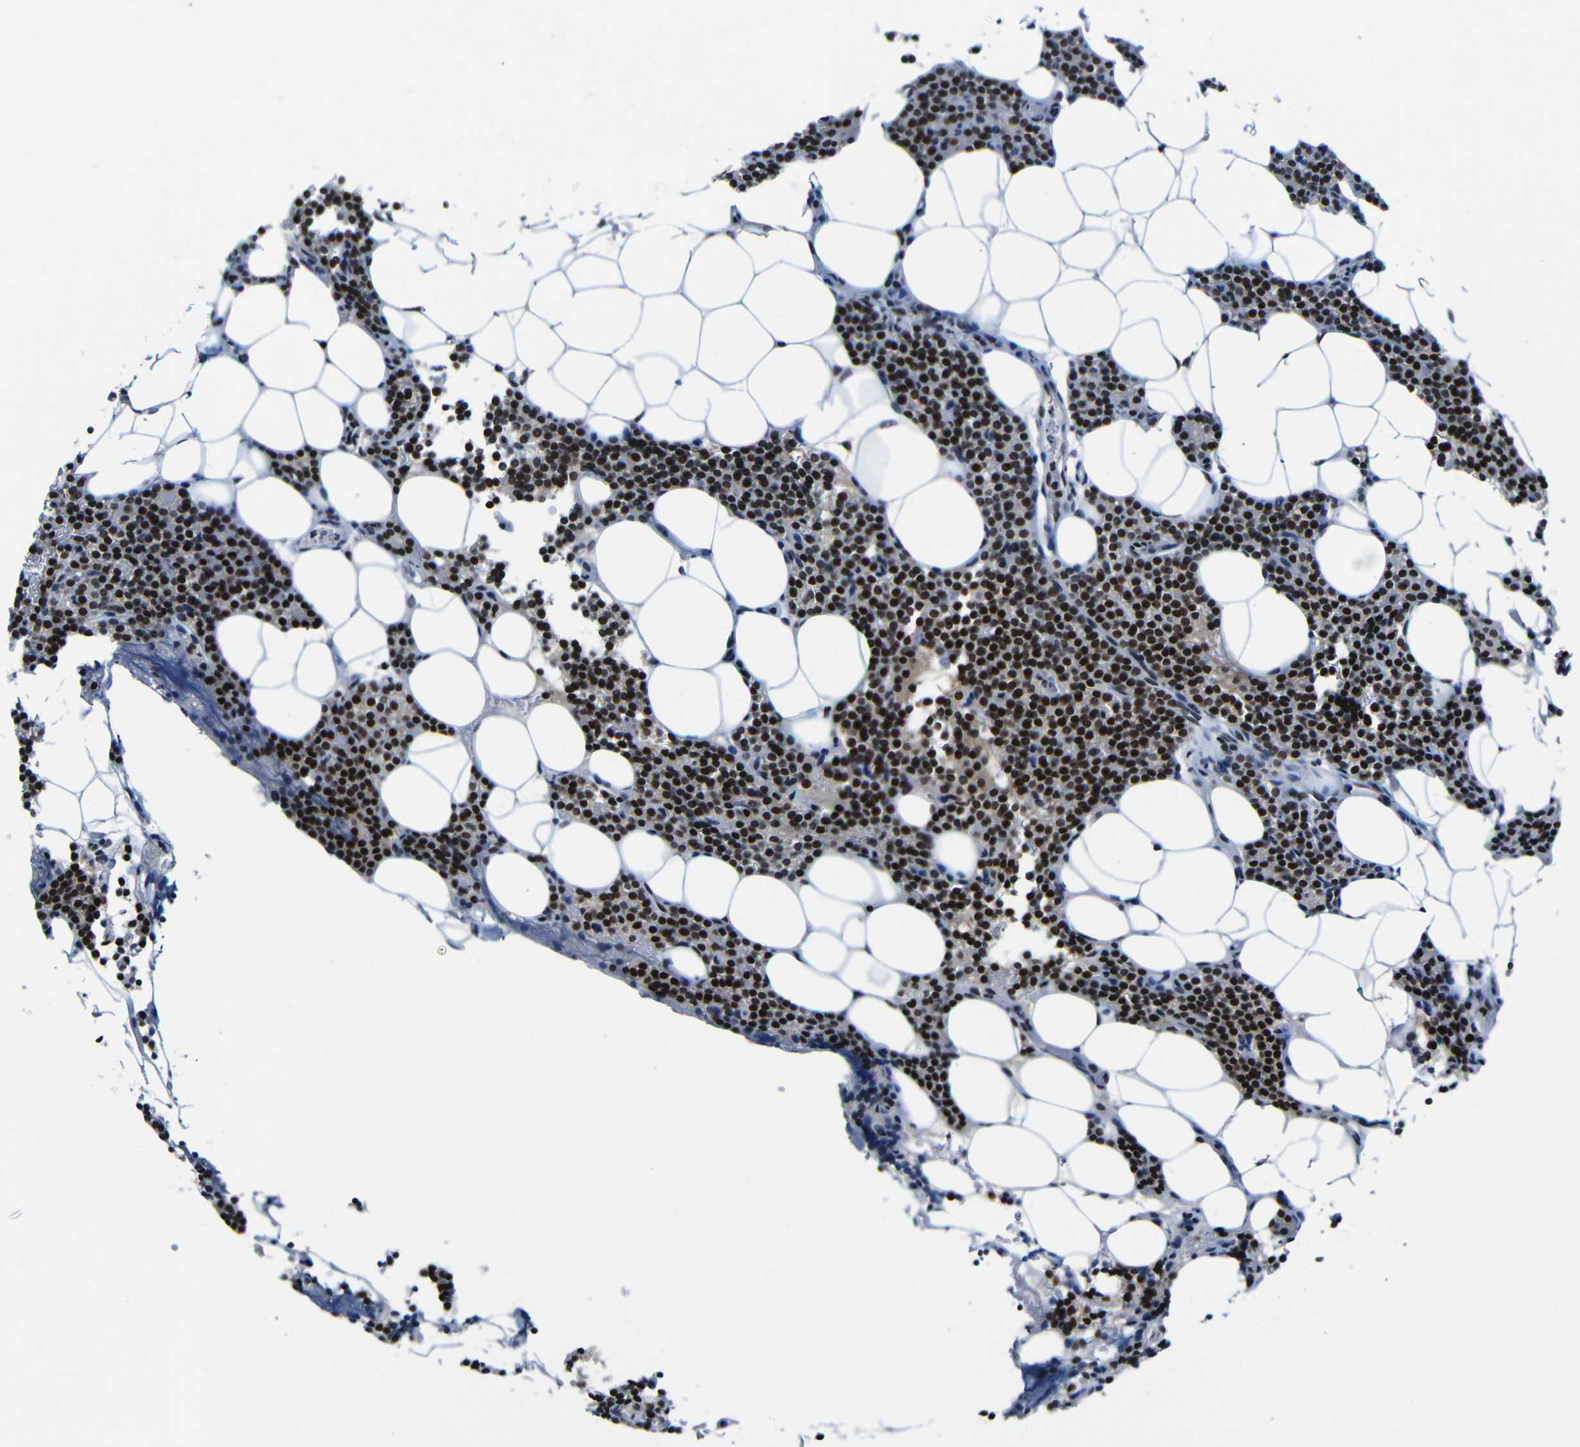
{"staining": {"intensity": "strong", "quantity": ">75%", "location": "nuclear"}, "tissue": "parathyroid gland", "cell_type": "Glandular cells", "image_type": "normal", "snomed": [{"axis": "morphology", "description": "Normal tissue, NOS"}, {"axis": "morphology", "description": "Adenoma, NOS"}, {"axis": "topography", "description": "Parathyroid gland"}], "caption": "Immunohistochemical staining of unremarkable human parathyroid gland displays strong nuclear protein expression in approximately >75% of glandular cells.", "gene": "PTBP1", "patient": {"sex": "female", "age": 51}}